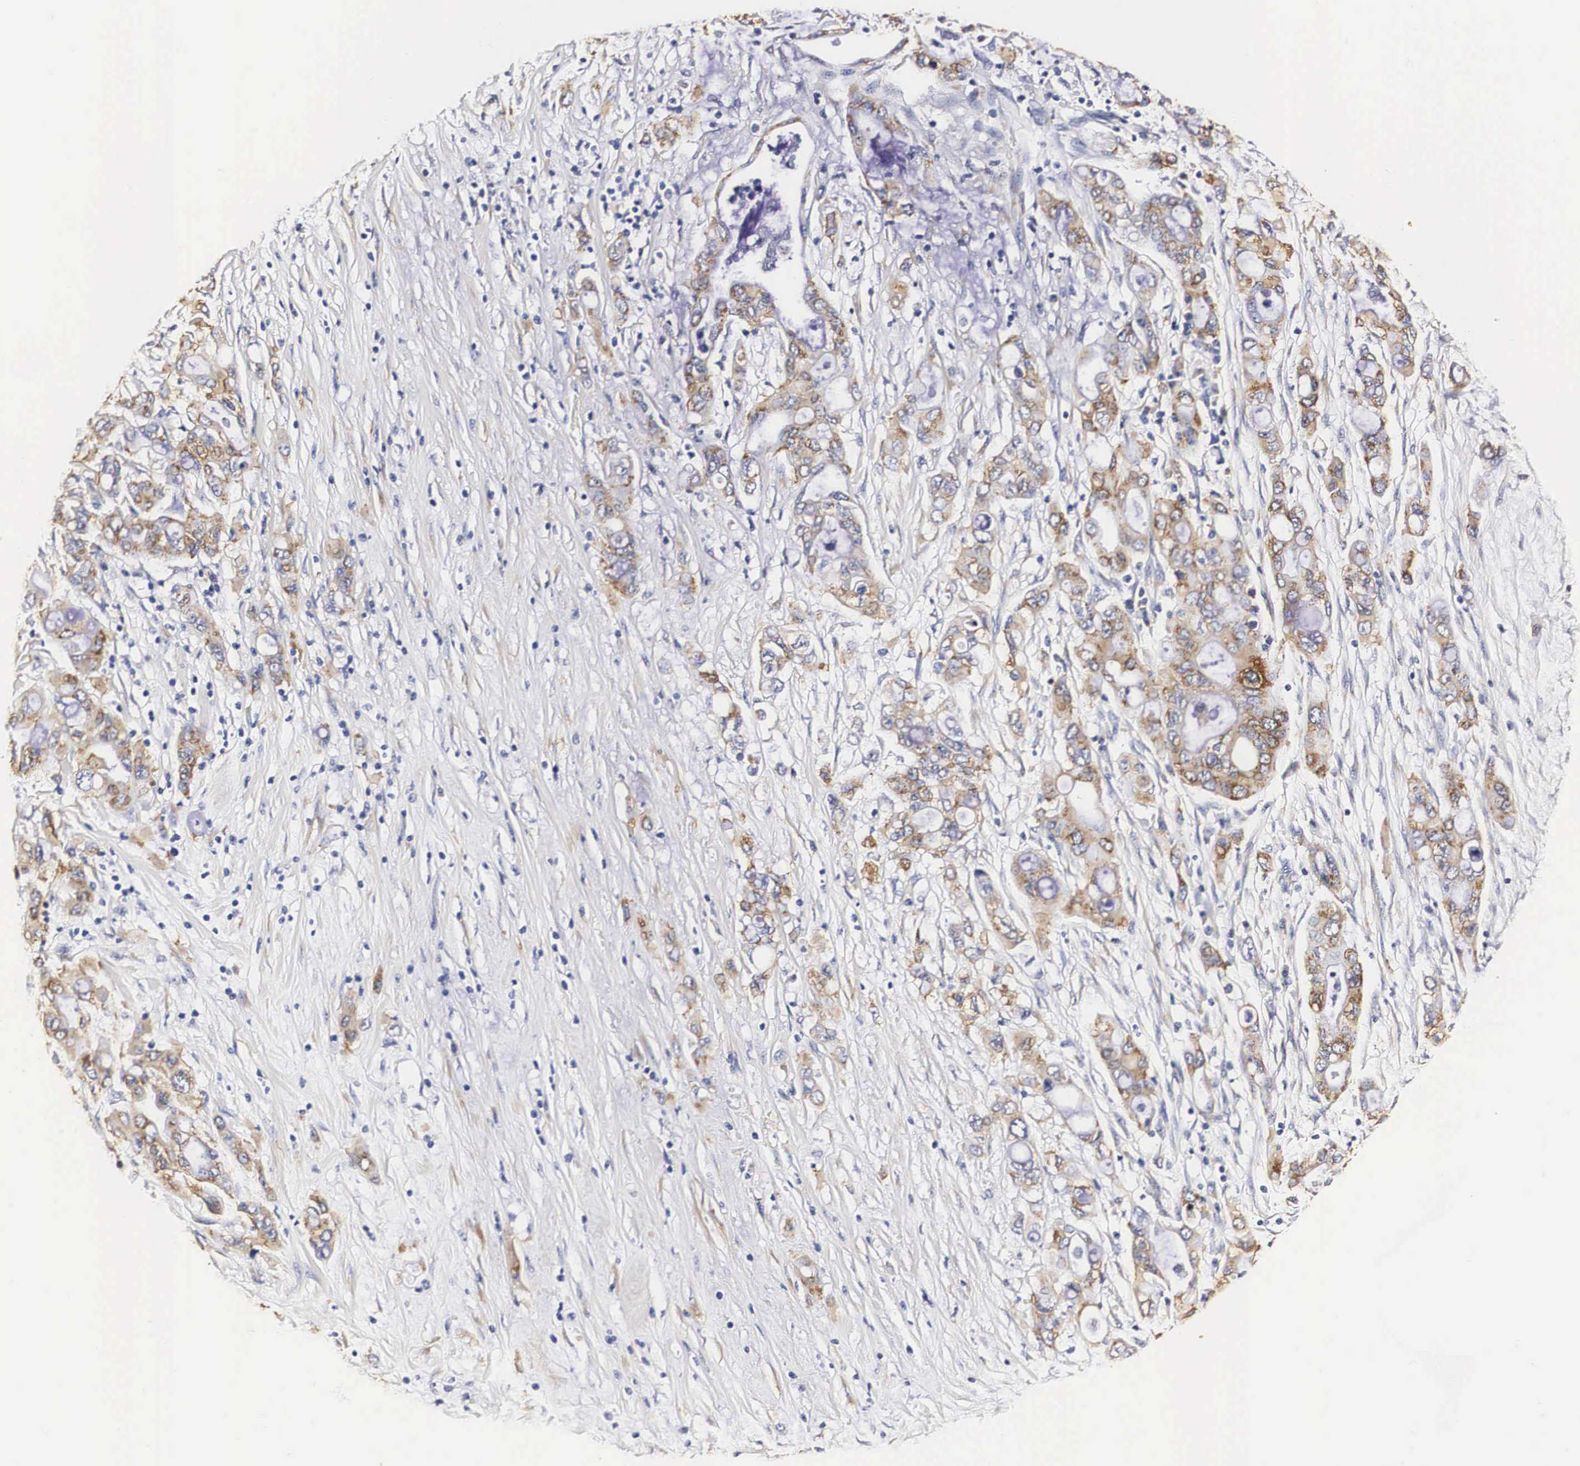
{"staining": {"intensity": "weak", "quantity": "25%-75%", "location": "cytoplasmic/membranous"}, "tissue": "pancreatic cancer", "cell_type": "Tumor cells", "image_type": "cancer", "snomed": [{"axis": "morphology", "description": "Adenocarcinoma, NOS"}, {"axis": "topography", "description": "Pancreas"}], "caption": "Tumor cells exhibit low levels of weak cytoplasmic/membranous positivity in approximately 25%-75% of cells in pancreatic cancer.", "gene": "CKAP4", "patient": {"sex": "female", "age": 57}}